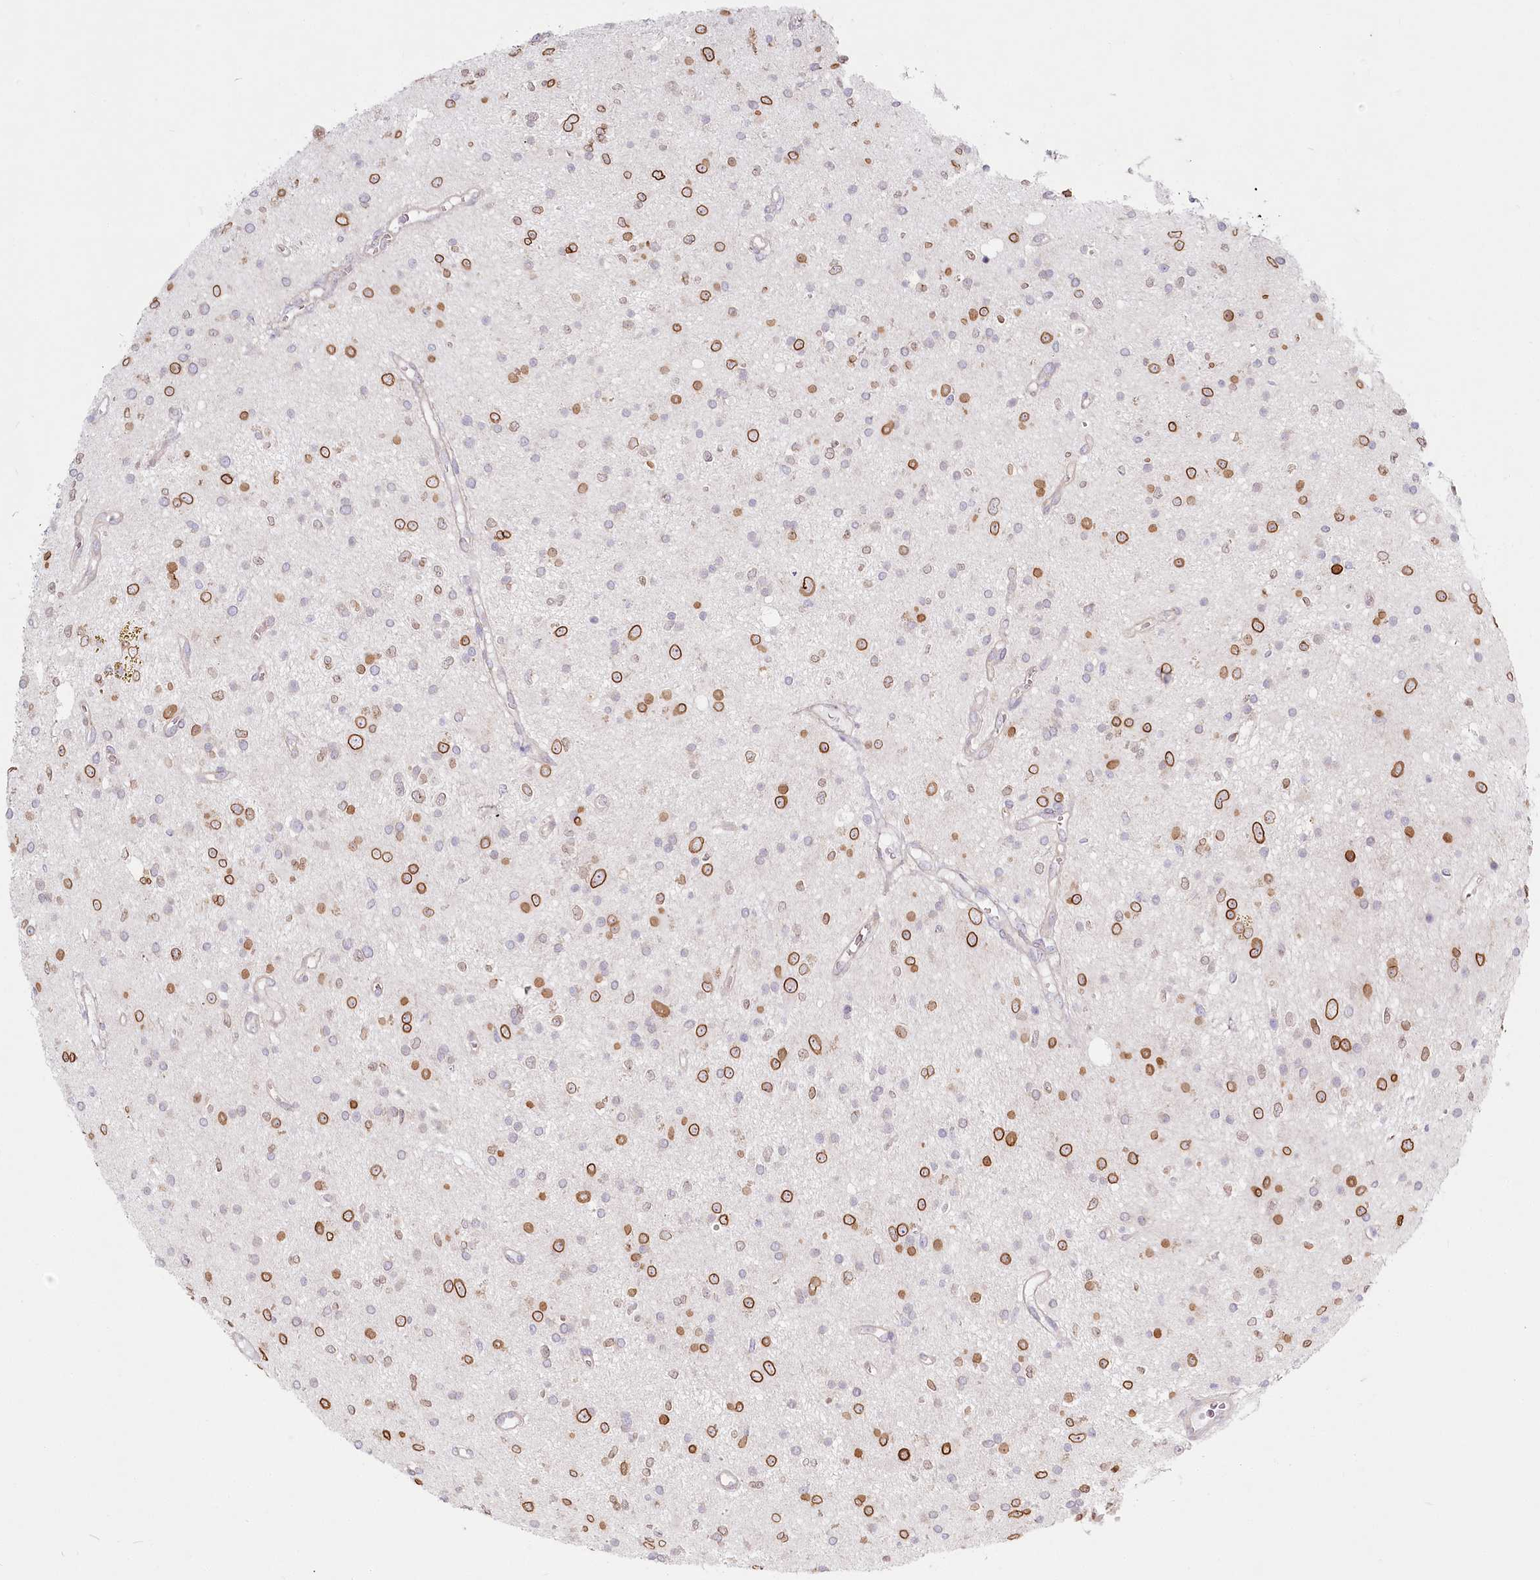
{"staining": {"intensity": "moderate", "quantity": "25%-75%", "location": "cytoplasmic/membranous,nuclear"}, "tissue": "glioma", "cell_type": "Tumor cells", "image_type": "cancer", "snomed": [{"axis": "morphology", "description": "Glioma, malignant, High grade"}, {"axis": "topography", "description": "Brain"}], "caption": "Immunohistochemistry (IHC) (DAB) staining of human malignant glioma (high-grade) reveals moderate cytoplasmic/membranous and nuclear protein positivity in about 25%-75% of tumor cells. (brown staining indicates protein expression, while blue staining denotes nuclei).", "gene": "SPINK13", "patient": {"sex": "male", "age": 34}}